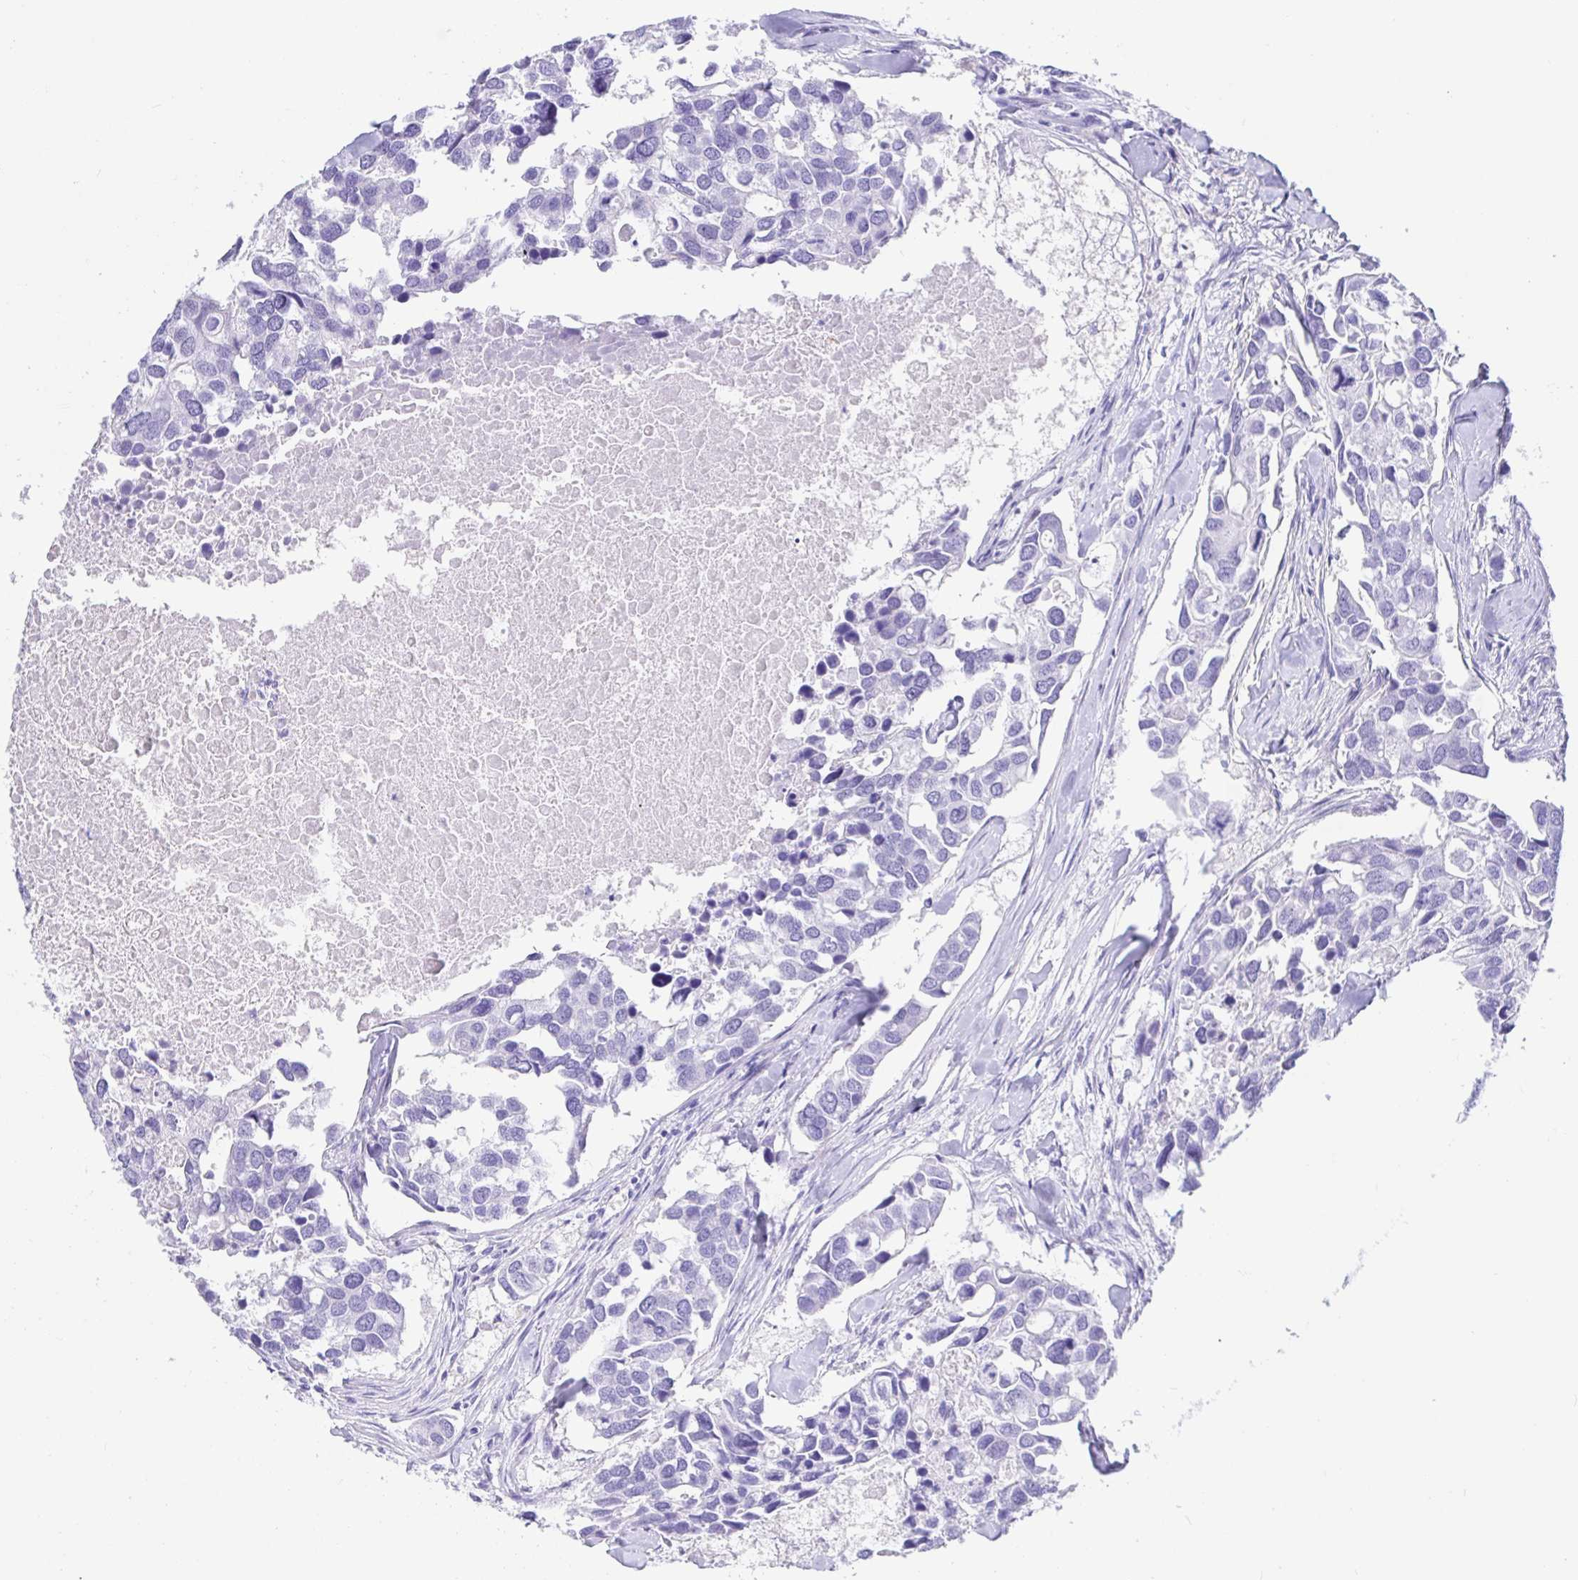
{"staining": {"intensity": "negative", "quantity": "none", "location": "none"}, "tissue": "breast cancer", "cell_type": "Tumor cells", "image_type": "cancer", "snomed": [{"axis": "morphology", "description": "Duct carcinoma"}, {"axis": "topography", "description": "Breast"}], "caption": "Immunohistochemistry (IHC) micrograph of breast cancer stained for a protein (brown), which exhibits no positivity in tumor cells. (DAB (3,3'-diaminobenzidine) IHC, high magnification).", "gene": "PRAMEF19", "patient": {"sex": "female", "age": 83}}